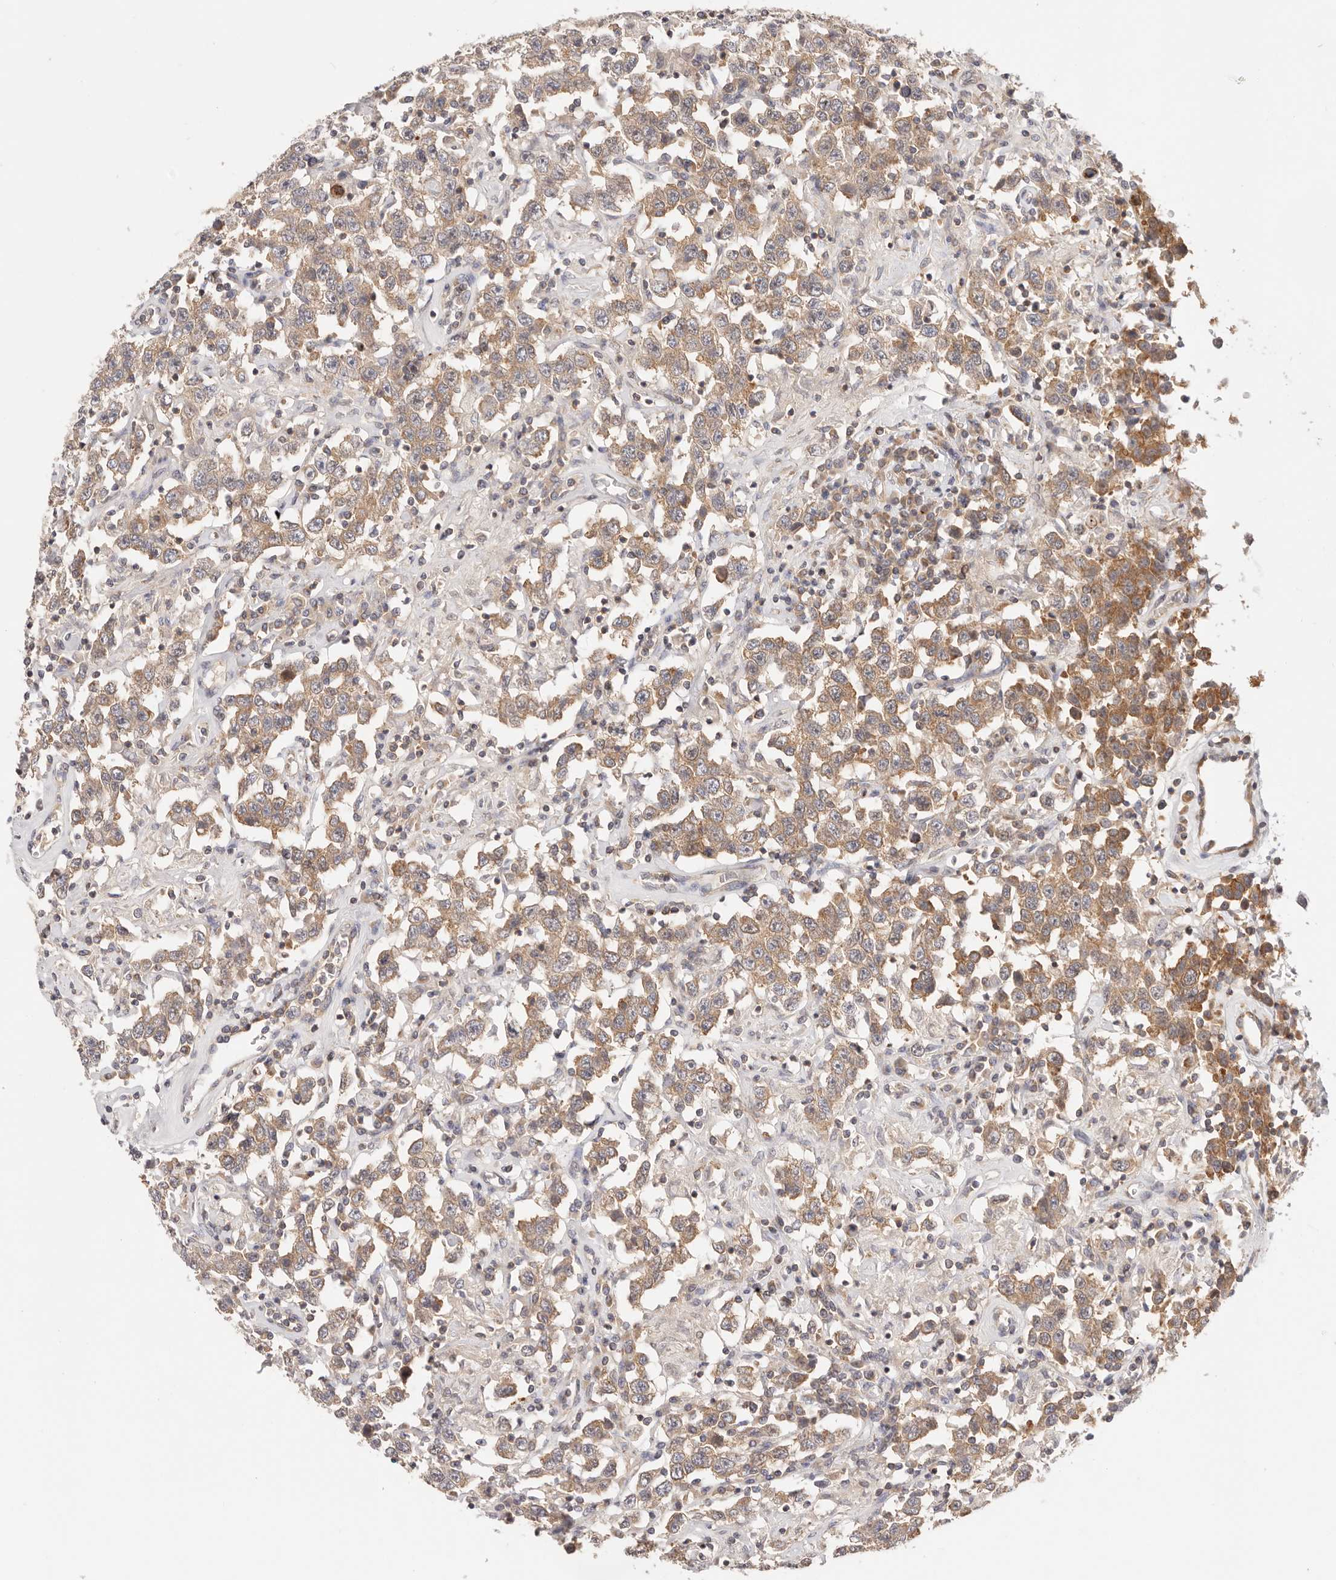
{"staining": {"intensity": "moderate", "quantity": ">75%", "location": "cytoplasmic/membranous"}, "tissue": "testis cancer", "cell_type": "Tumor cells", "image_type": "cancer", "snomed": [{"axis": "morphology", "description": "Seminoma, NOS"}, {"axis": "topography", "description": "Testis"}], "caption": "Approximately >75% of tumor cells in human testis seminoma demonstrate moderate cytoplasmic/membranous protein positivity as visualized by brown immunohistochemical staining.", "gene": "KCMF1", "patient": {"sex": "male", "age": 41}}